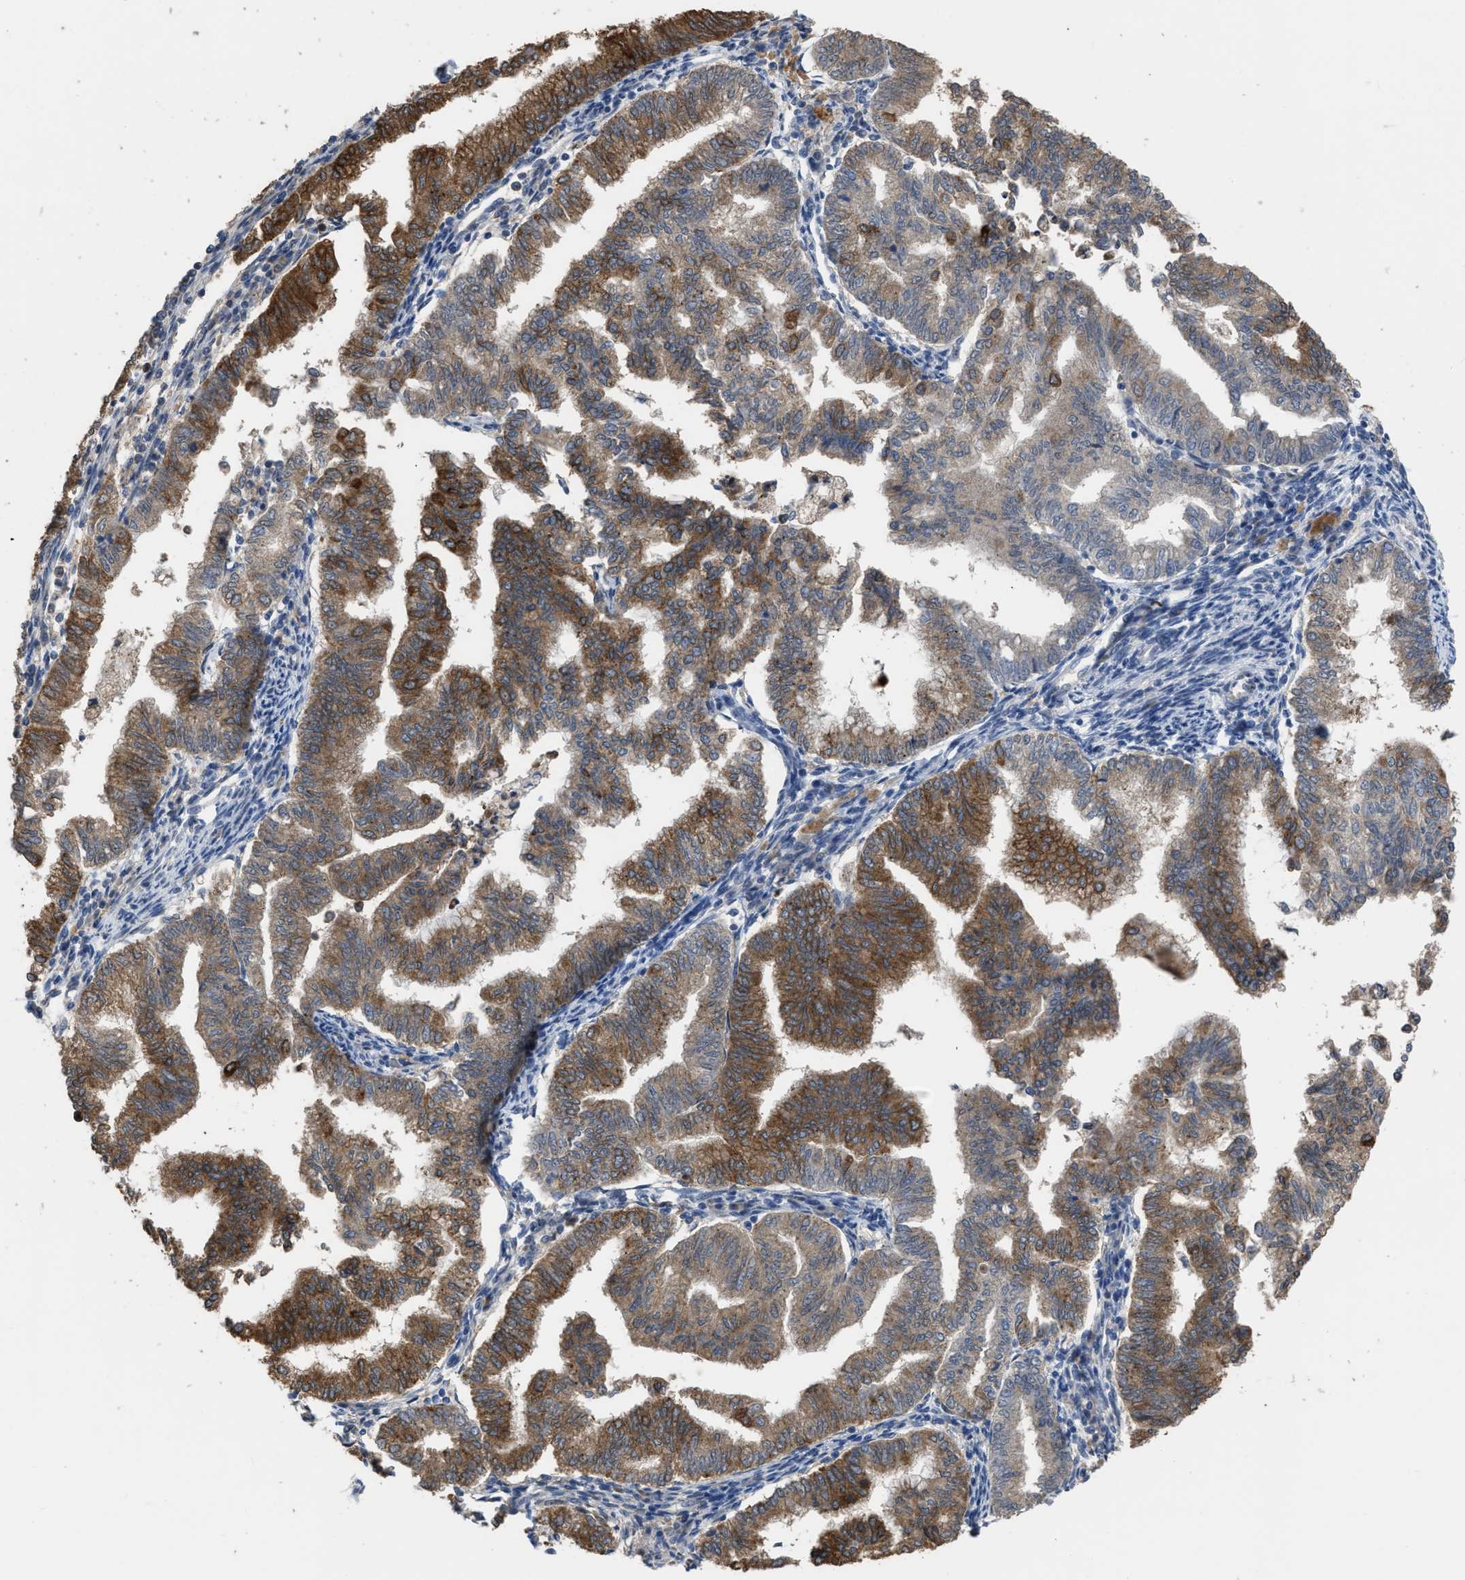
{"staining": {"intensity": "moderate", "quantity": ">75%", "location": "cytoplasmic/membranous"}, "tissue": "endometrial cancer", "cell_type": "Tumor cells", "image_type": "cancer", "snomed": [{"axis": "morphology", "description": "Polyp, NOS"}, {"axis": "morphology", "description": "Adenocarcinoma, NOS"}, {"axis": "morphology", "description": "Adenoma, NOS"}, {"axis": "topography", "description": "Endometrium"}], "caption": "Brown immunohistochemical staining in endometrial adenoma exhibits moderate cytoplasmic/membranous staining in approximately >75% of tumor cells.", "gene": "AK2", "patient": {"sex": "female", "age": 79}}